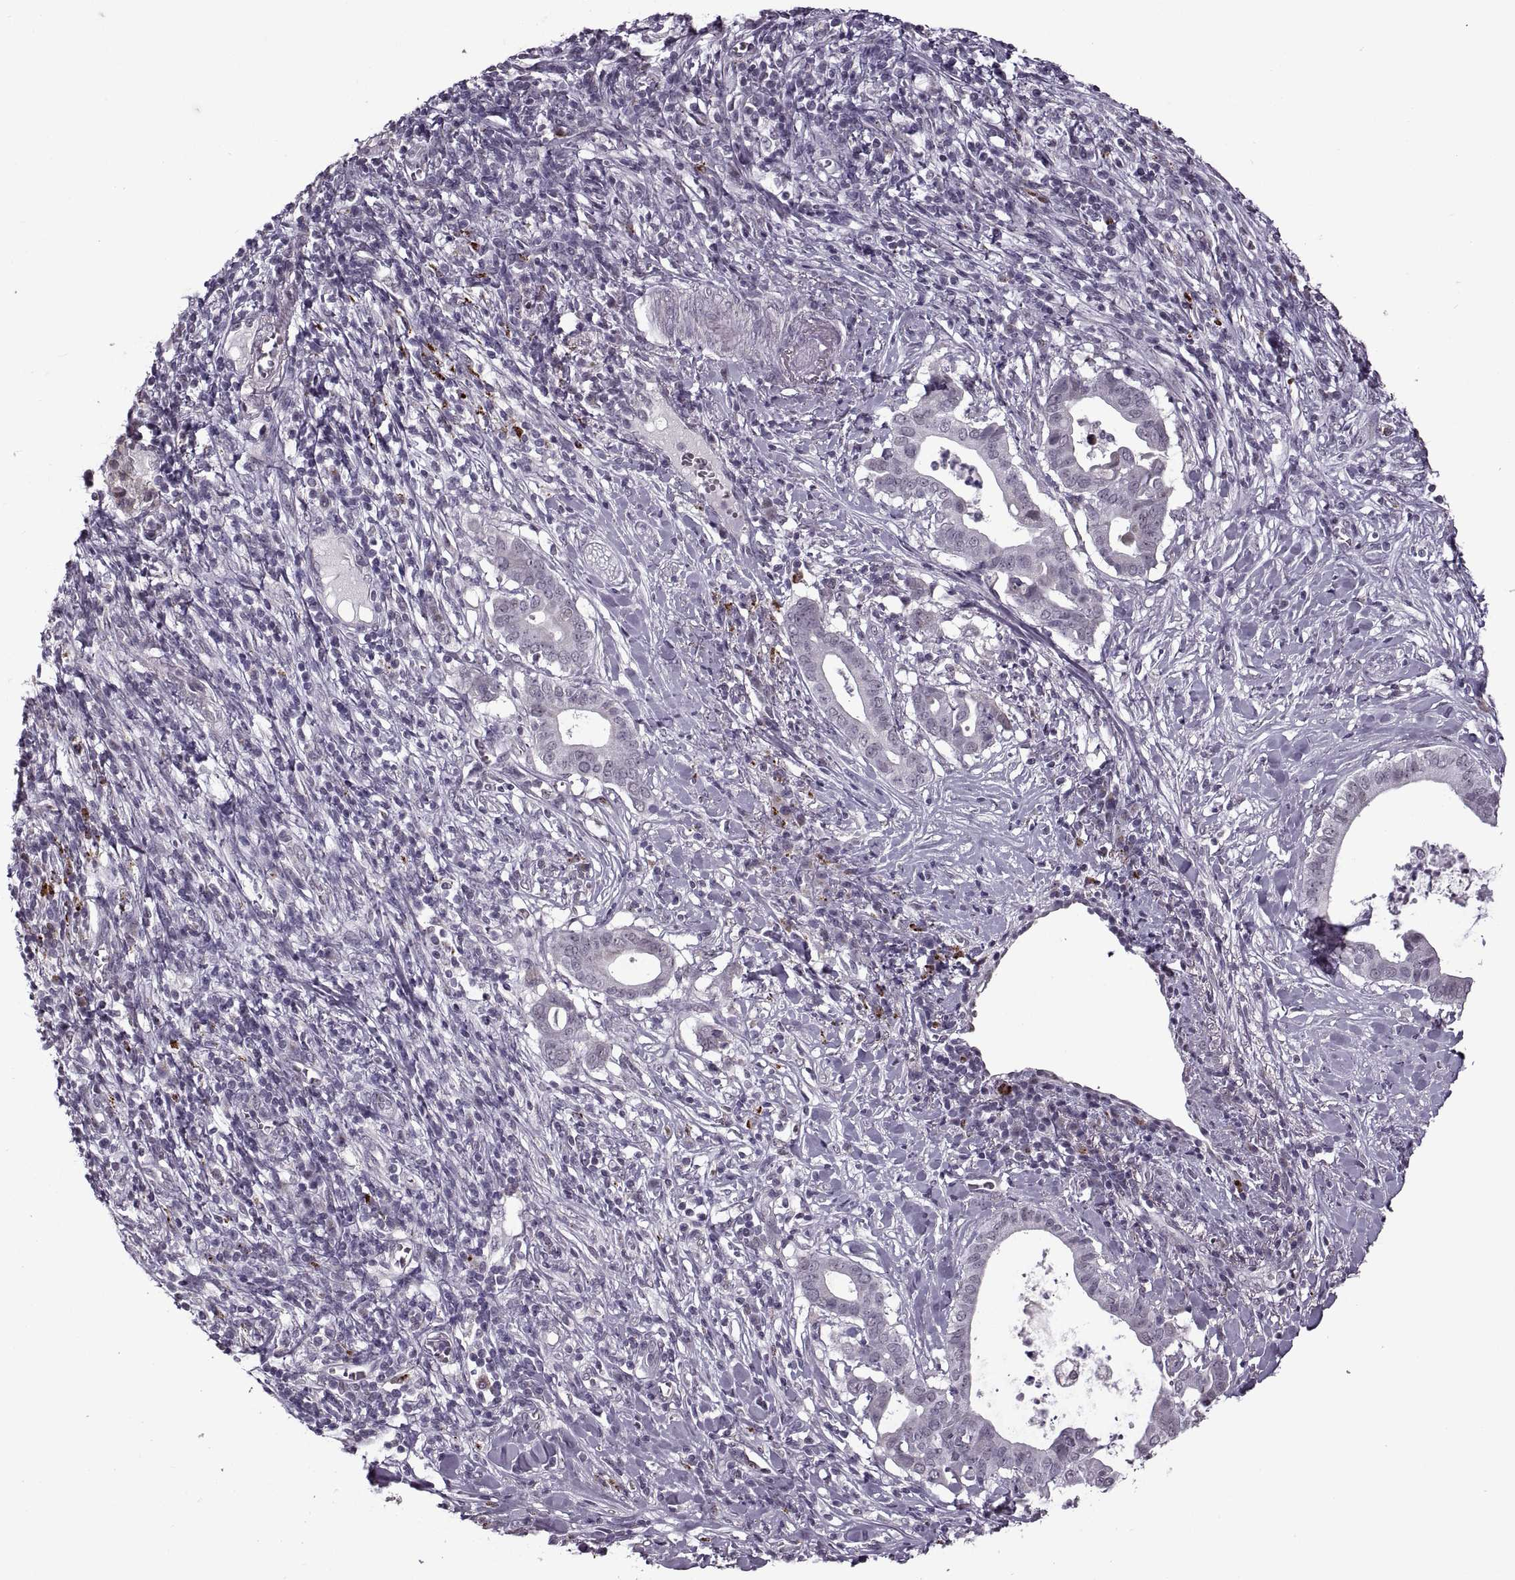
{"staining": {"intensity": "negative", "quantity": "none", "location": "none"}, "tissue": "pancreatic cancer", "cell_type": "Tumor cells", "image_type": "cancer", "snomed": [{"axis": "morphology", "description": "Adenocarcinoma, NOS"}, {"axis": "topography", "description": "Pancreas"}], "caption": "This micrograph is of adenocarcinoma (pancreatic) stained with immunohistochemistry (IHC) to label a protein in brown with the nuclei are counter-stained blue. There is no expression in tumor cells. Brightfield microscopy of immunohistochemistry stained with DAB (3,3'-diaminobenzidine) (brown) and hematoxylin (blue), captured at high magnification.", "gene": "PRSS37", "patient": {"sex": "male", "age": 61}}